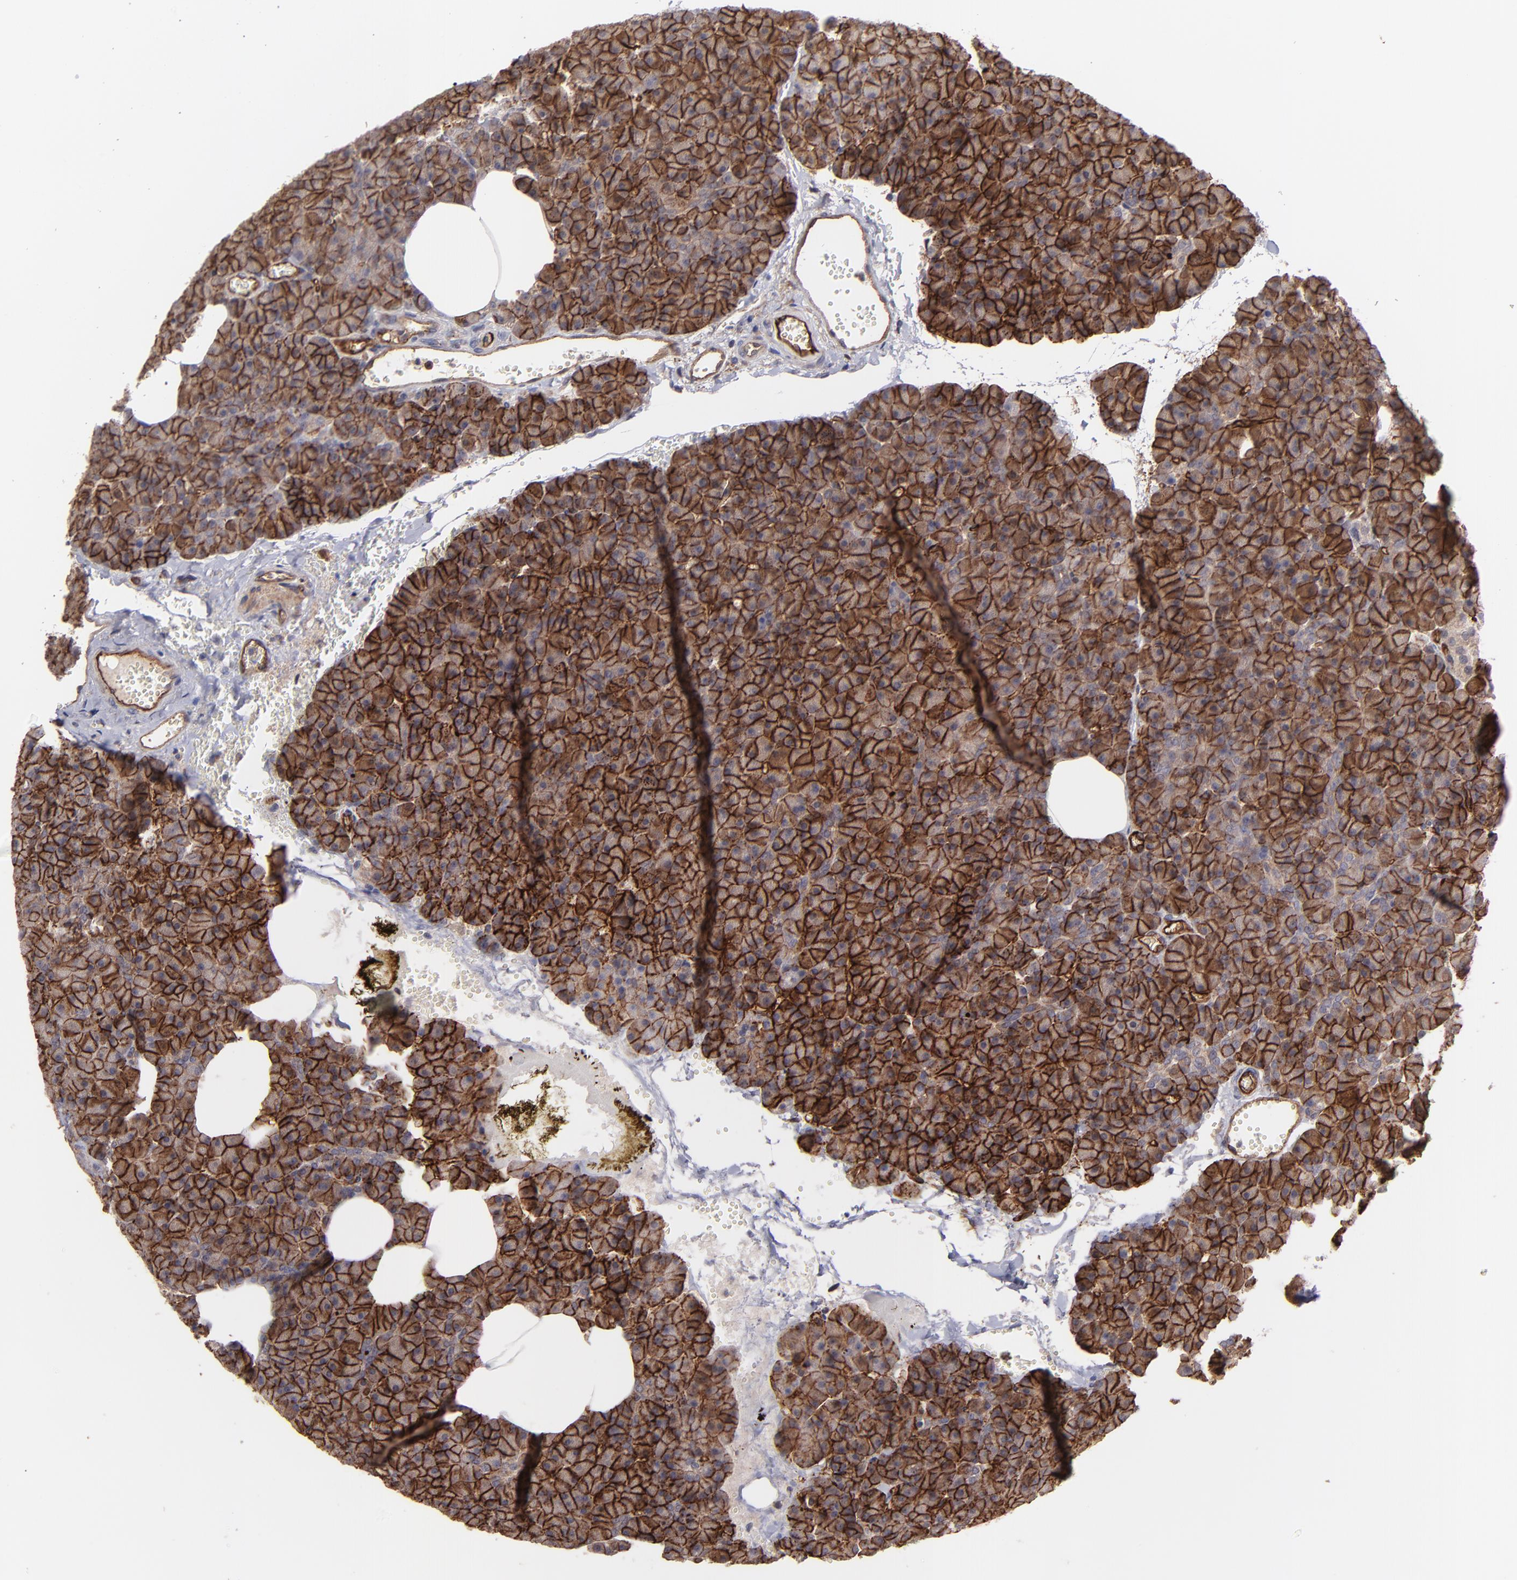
{"staining": {"intensity": "strong", "quantity": ">75%", "location": "cytoplasmic/membranous"}, "tissue": "pancreas", "cell_type": "Exocrine glandular cells", "image_type": "normal", "snomed": [{"axis": "morphology", "description": "Normal tissue, NOS"}, {"axis": "topography", "description": "Pancreas"}], "caption": "The immunohistochemical stain highlights strong cytoplasmic/membranous expression in exocrine glandular cells of benign pancreas.", "gene": "ICAM1", "patient": {"sex": "female", "age": 35}}